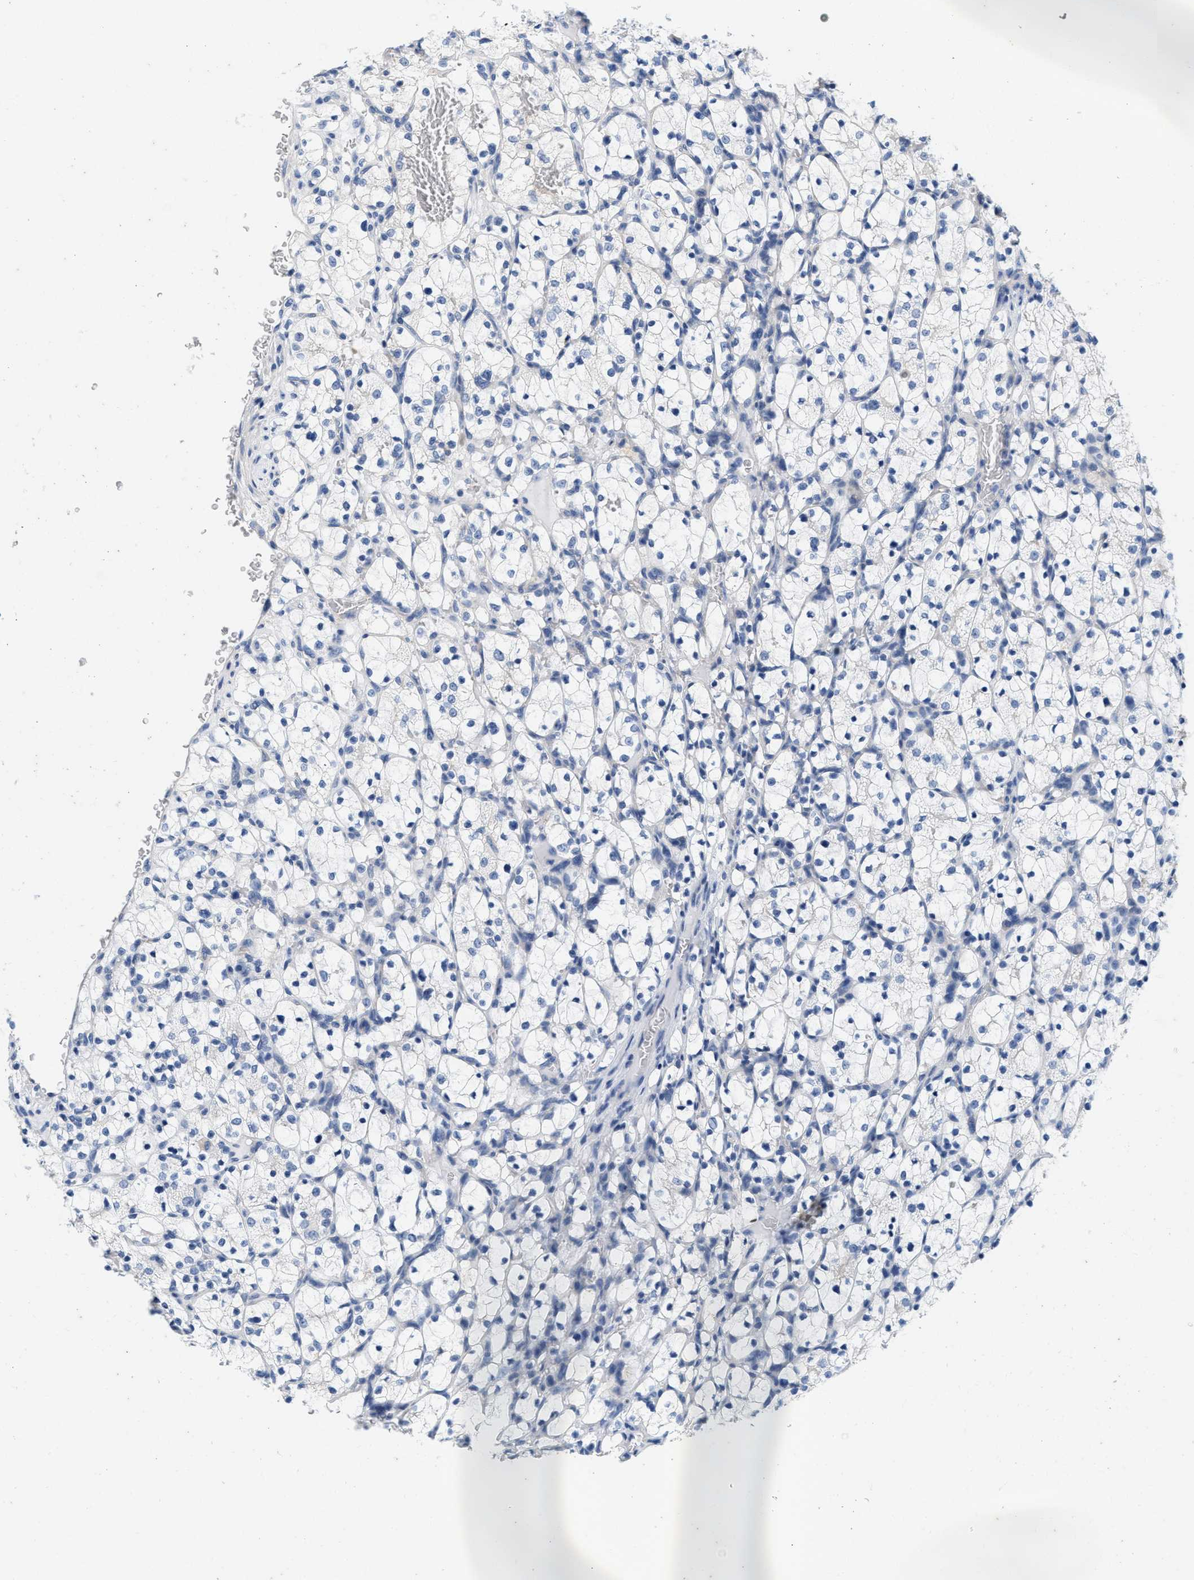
{"staining": {"intensity": "negative", "quantity": "none", "location": "none"}, "tissue": "renal cancer", "cell_type": "Tumor cells", "image_type": "cancer", "snomed": [{"axis": "morphology", "description": "Adenocarcinoma, NOS"}, {"axis": "topography", "description": "Kidney"}], "caption": "There is no significant staining in tumor cells of renal cancer.", "gene": "ABCB11", "patient": {"sex": "female", "age": 69}}